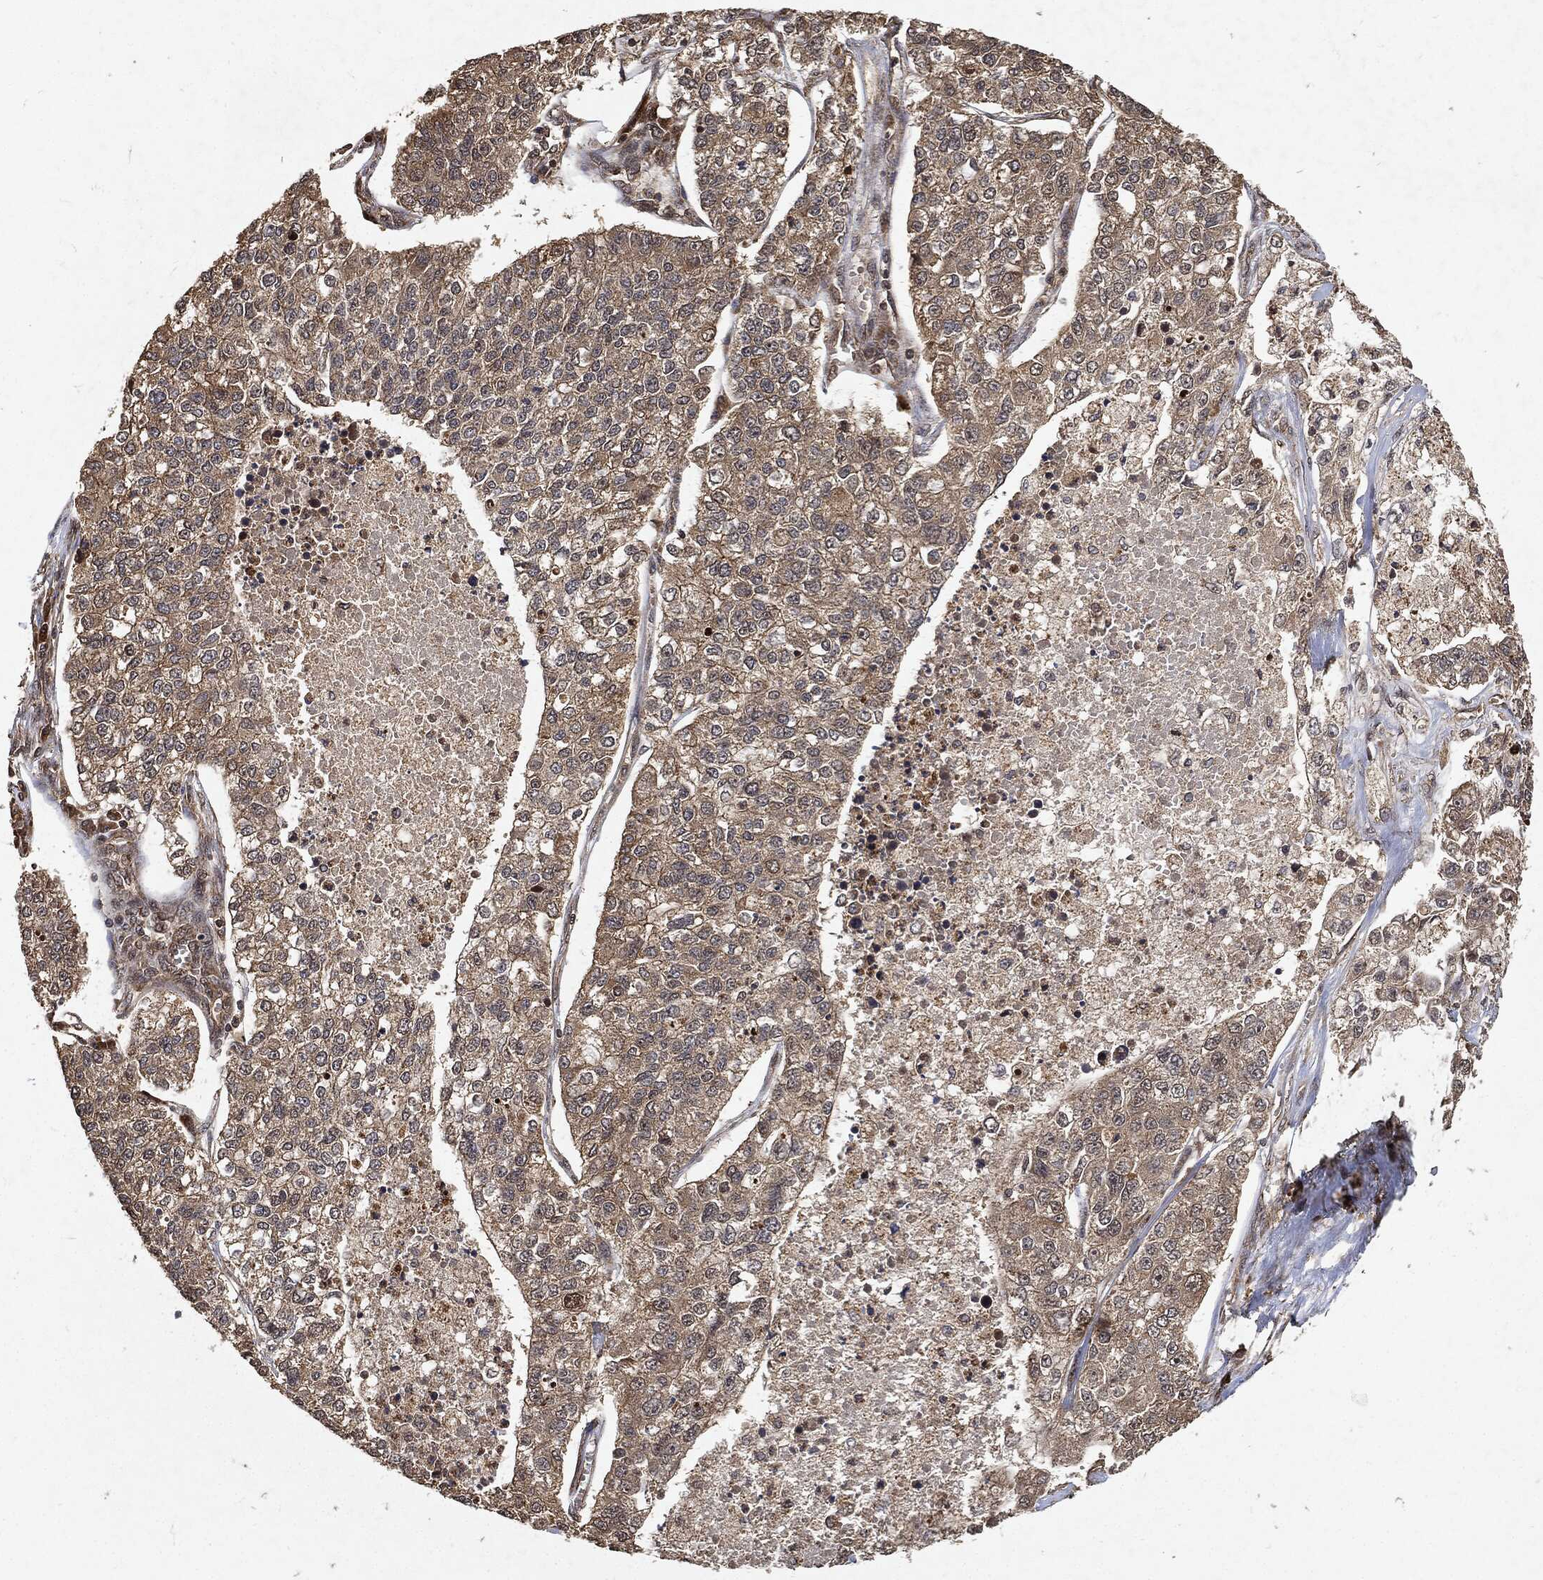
{"staining": {"intensity": "weak", "quantity": "25%-75%", "location": "cytoplasmic/membranous"}, "tissue": "lung cancer", "cell_type": "Tumor cells", "image_type": "cancer", "snomed": [{"axis": "morphology", "description": "Adenocarcinoma, NOS"}, {"axis": "topography", "description": "Lung"}], "caption": "Weak cytoplasmic/membranous expression is seen in about 25%-75% of tumor cells in lung cancer.", "gene": "ZNF226", "patient": {"sex": "male", "age": 49}}